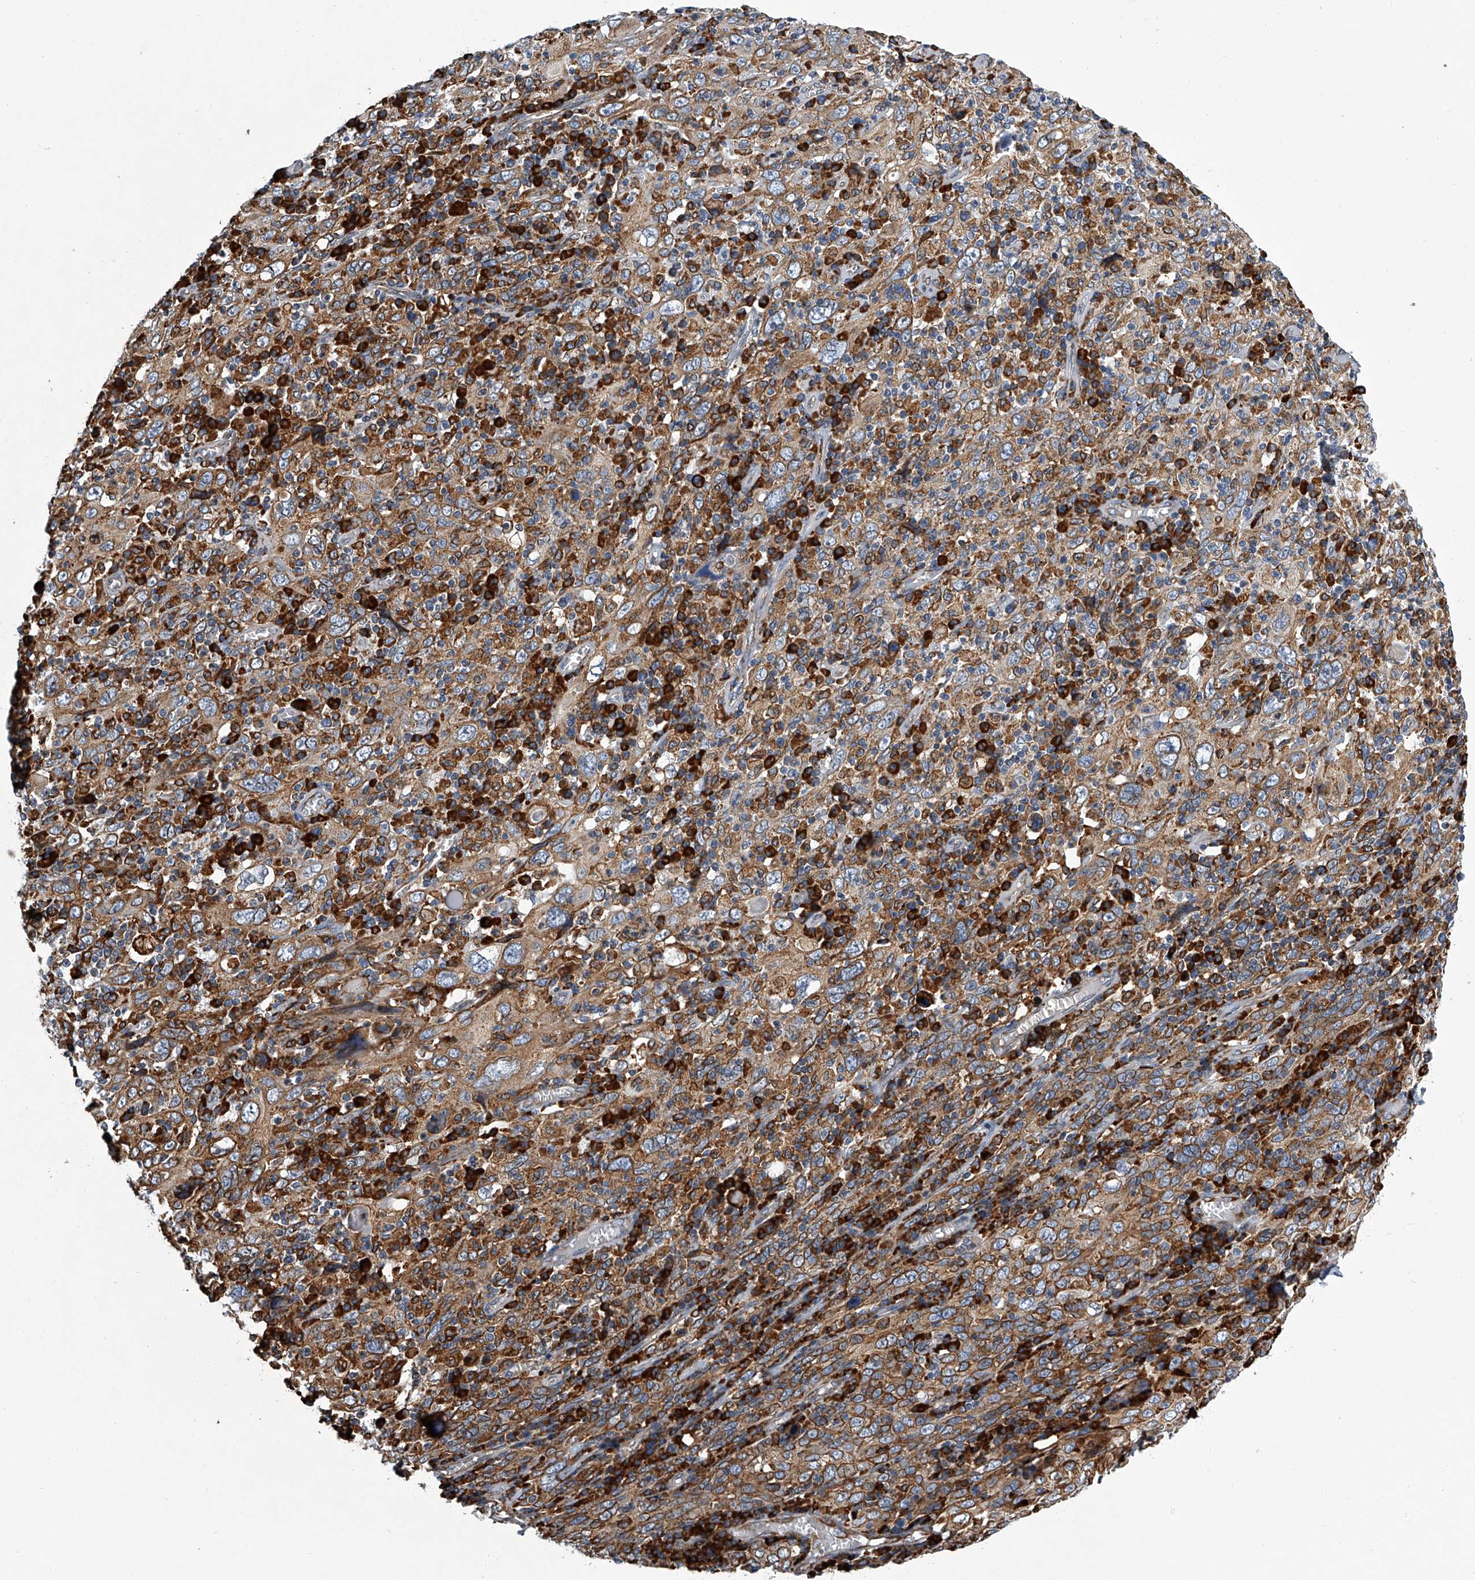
{"staining": {"intensity": "moderate", "quantity": ">75%", "location": "cytoplasmic/membranous"}, "tissue": "cervical cancer", "cell_type": "Tumor cells", "image_type": "cancer", "snomed": [{"axis": "morphology", "description": "Squamous cell carcinoma, NOS"}, {"axis": "topography", "description": "Cervix"}], "caption": "High-magnification brightfield microscopy of squamous cell carcinoma (cervical) stained with DAB (3,3'-diaminobenzidine) (brown) and counterstained with hematoxylin (blue). tumor cells exhibit moderate cytoplasmic/membranous staining is identified in approximately>75% of cells. (Brightfield microscopy of DAB IHC at high magnification).", "gene": "TMEM63C", "patient": {"sex": "female", "age": 46}}